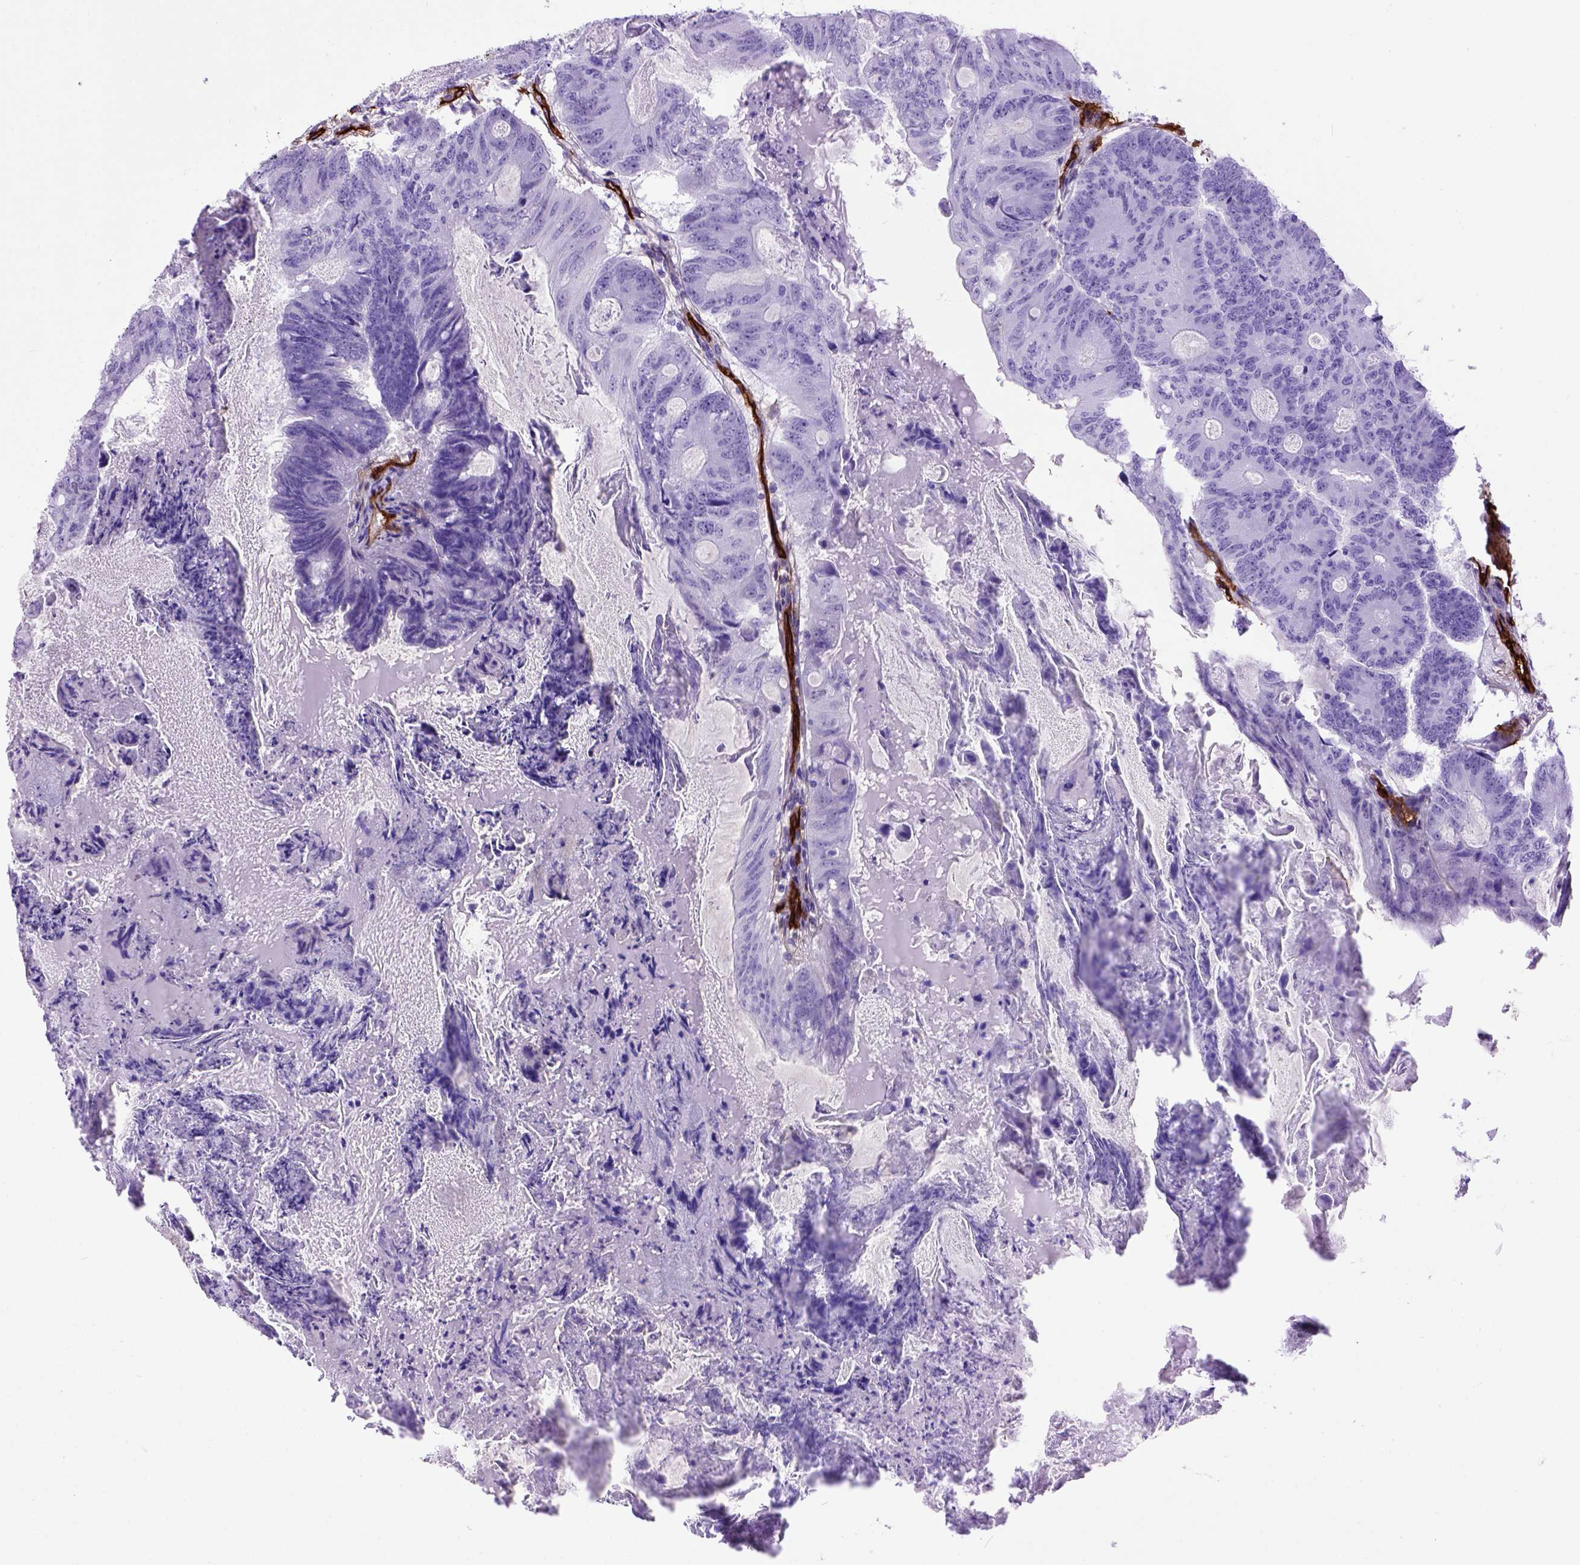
{"staining": {"intensity": "negative", "quantity": "none", "location": "none"}, "tissue": "colorectal cancer", "cell_type": "Tumor cells", "image_type": "cancer", "snomed": [{"axis": "morphology", "description": "Adenocarcinoma, NOS"}, {"axis": "topography", "description": "Colon"}], "caption": "High power microscopy photomicrograph of an IHC micrograph of colorectal cancer (adenocarcinoma), revealing no significant expression in tumor cells.", "gene": "ENG", "patient": {"sex": "female", "age": 70}}